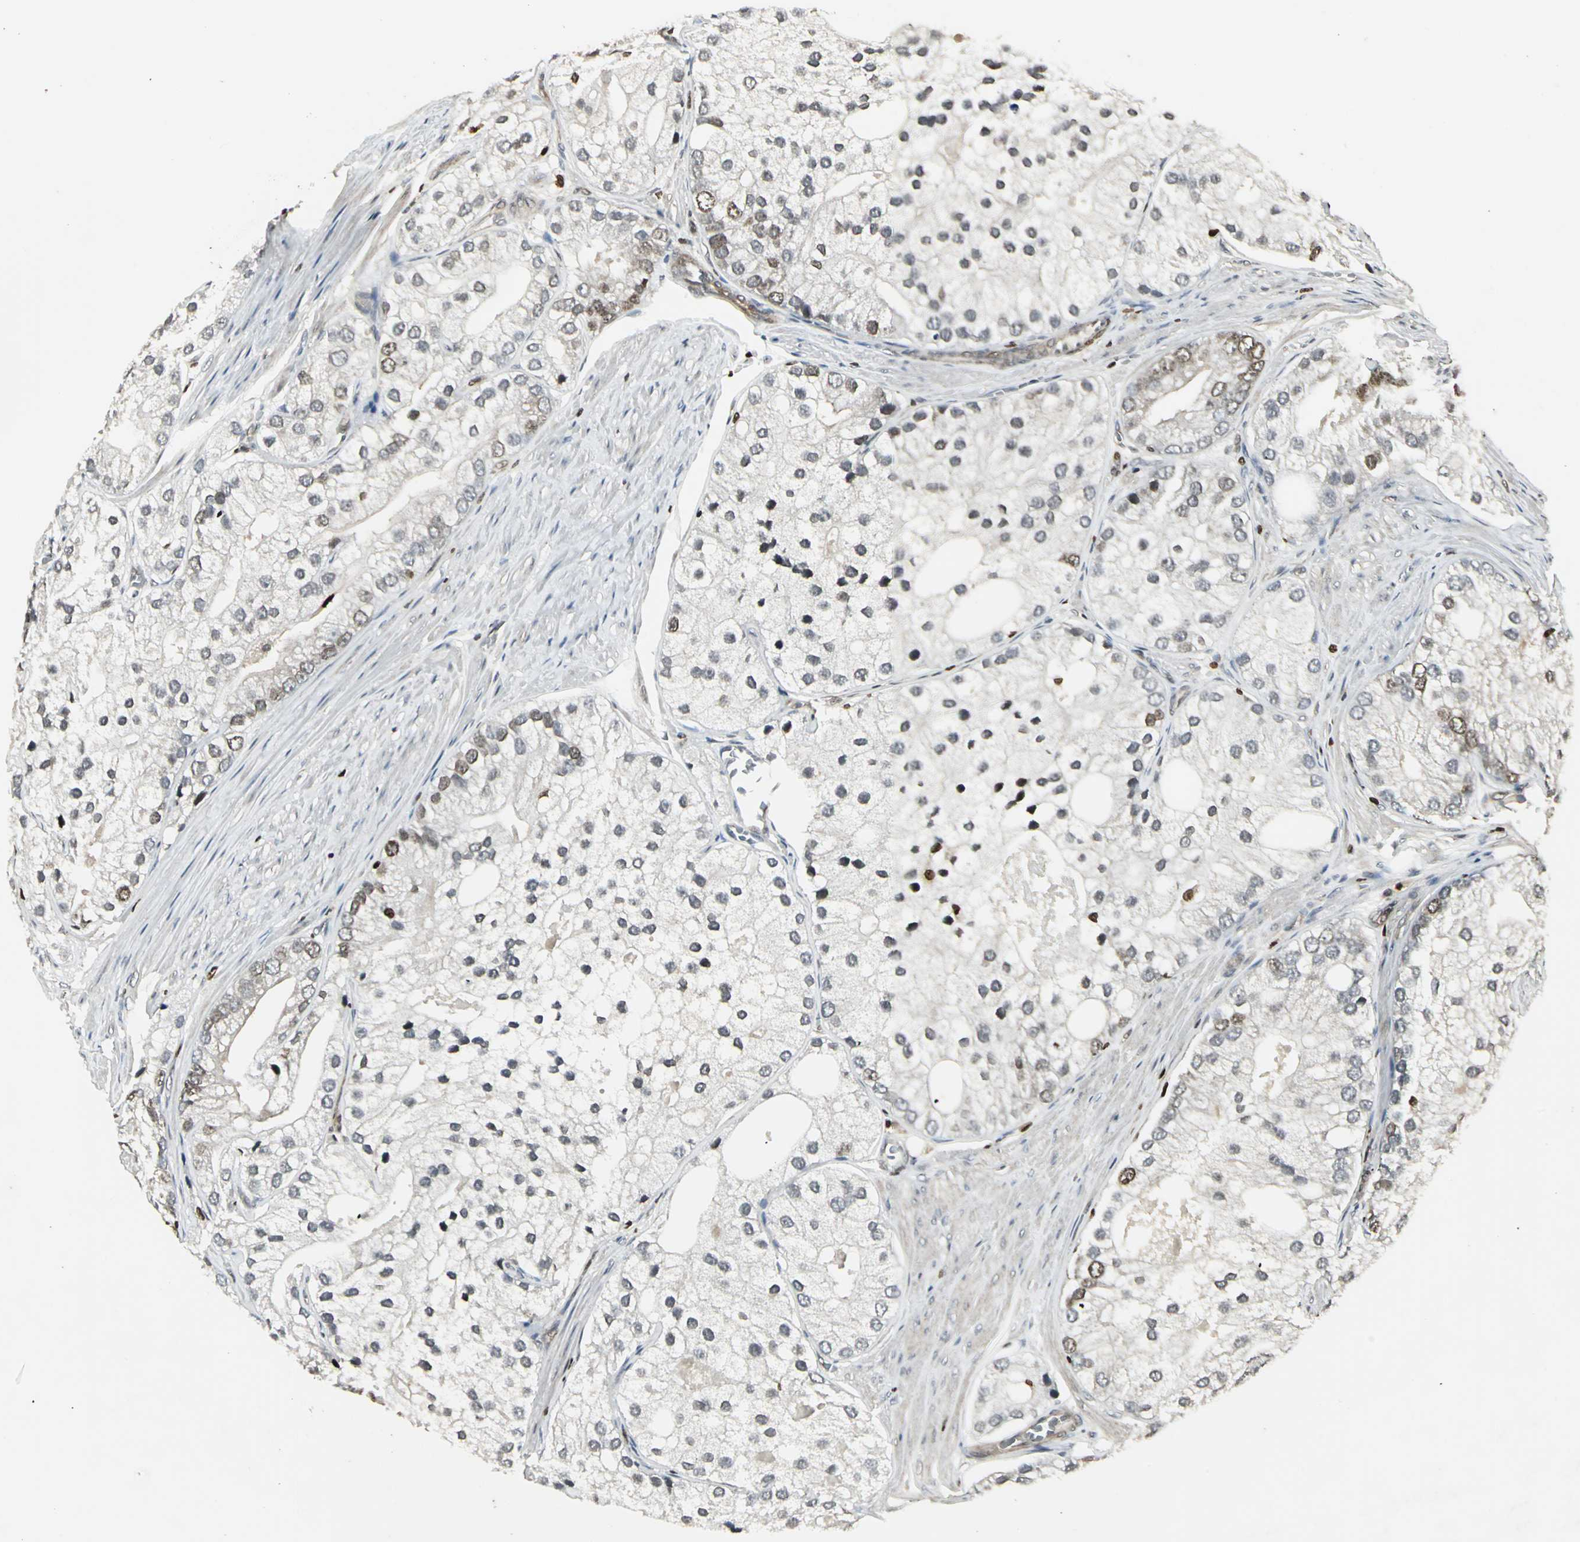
{"staining": {"intensity": "moderate", "quantity": "25%-75%", "location": "cytoplasmic/membranous,nuclear"}, "tissue": "prostate cancer", "cell_type": "Tumor cells", "image_type": "cancer", "snomed": [{"axis": "morphology", "description": "Adenocarcinoma, Low grade"}, {"axis": "topography", "description": "Prostate"}], "caption": "Prostate low-grade adenocarcinoma tissue demonstrates moderate cytoplasmic/membranous and nuclear positivity in approximately 25%-75% of tumor cells, visualized by immunohistochemistry.", "gene": "AHR", "patient": {"sex": "male", "age": 69}}